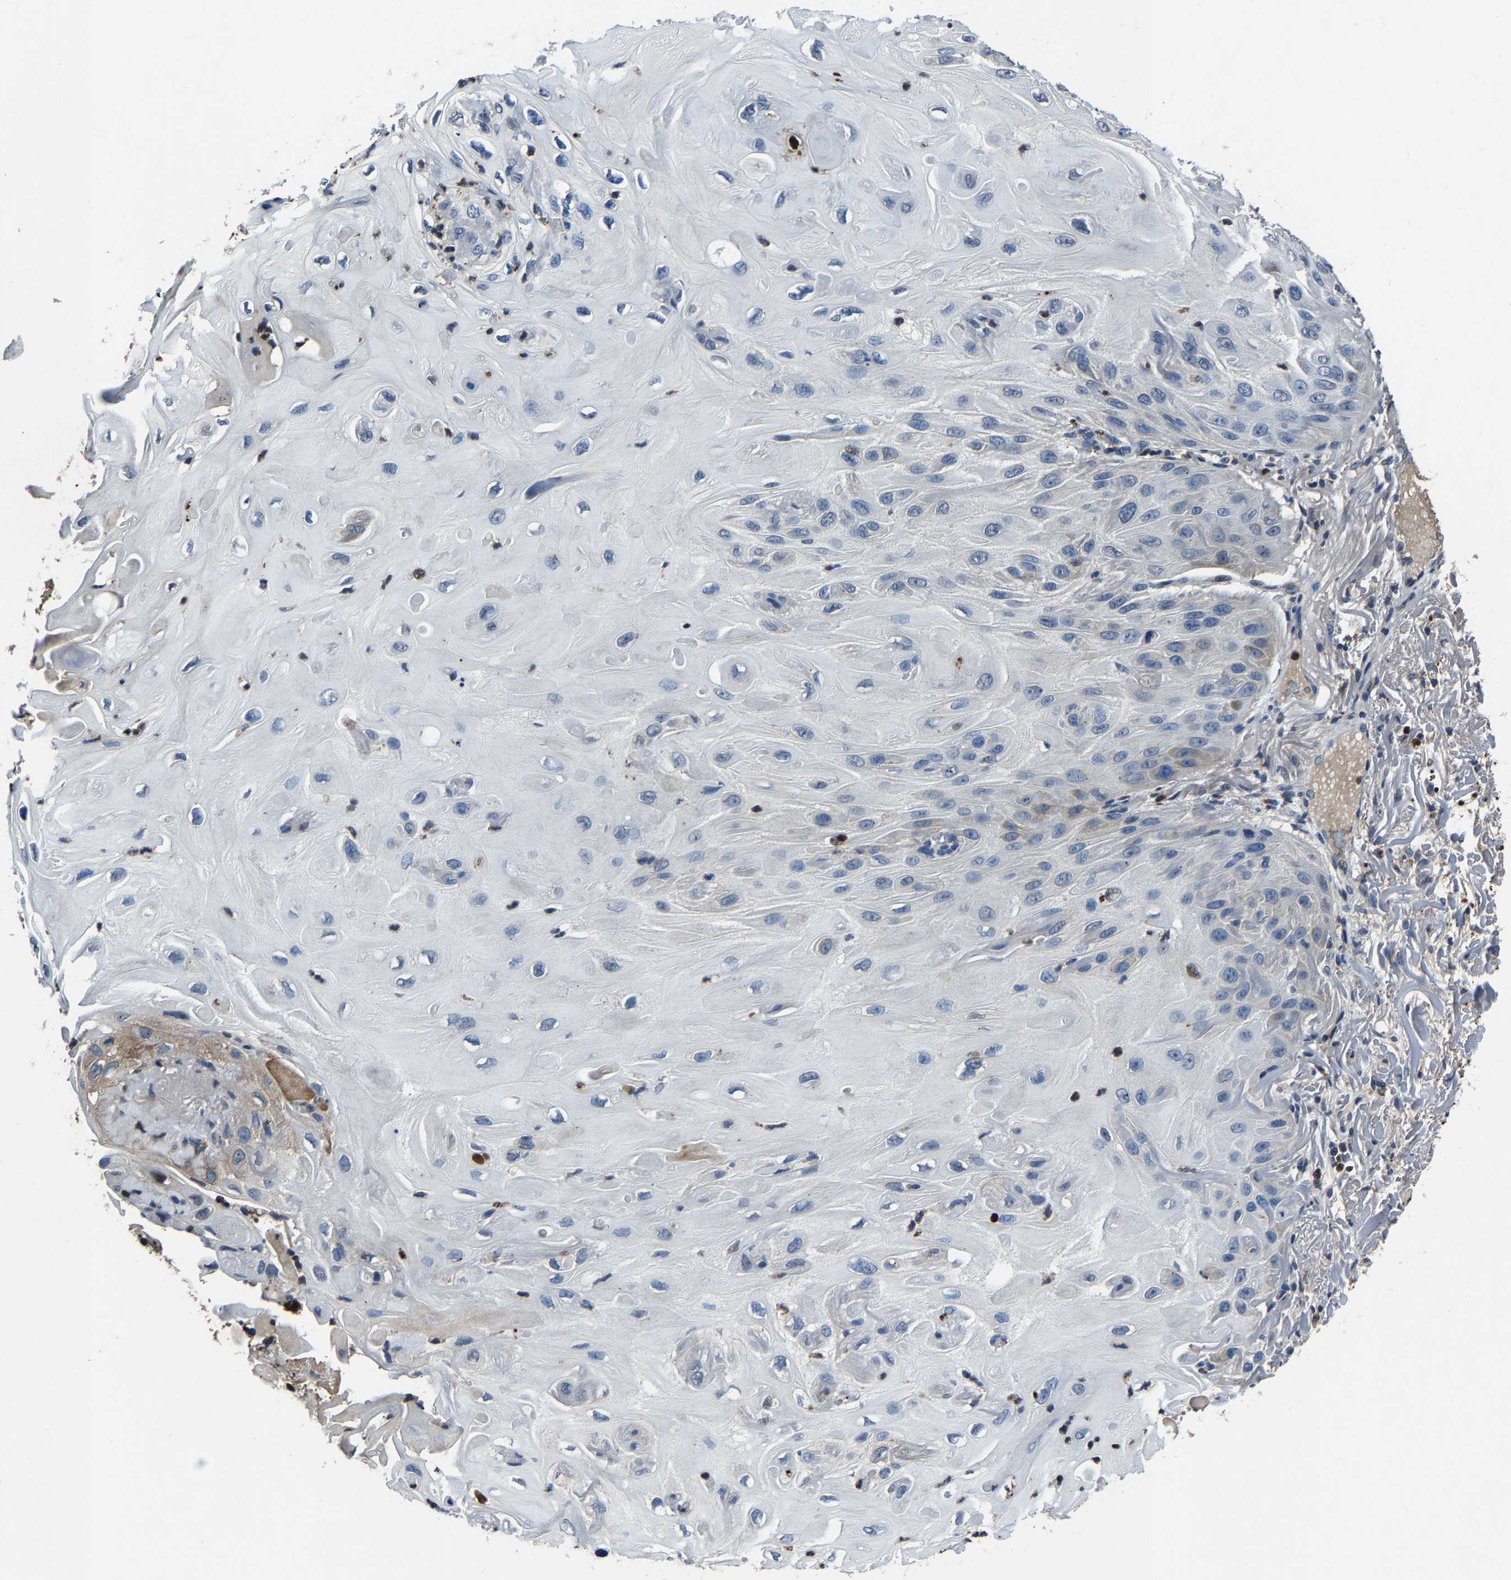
{"staining": {"intensity": "negative", "quantity": "none", "location": "none"}, "tissue": "skin cancer", "cell_type": "Tumor cells", "image_type": "cancer", "snomed": [{"axis": "morphology", "description": "Squamous cell carcinoma, NOS"}, {"axis": "topography", "description": "Skin"}], "caption": "Immunohistochemical staining of human skin cancer (squamous cell carcinoma) demonstrates no significant staining in tumor cells. (Brightfield microscopy of DAB IHC at high magnification).", "gene": "PCNX2", "patient": {"sex": "female", "age": 77}}